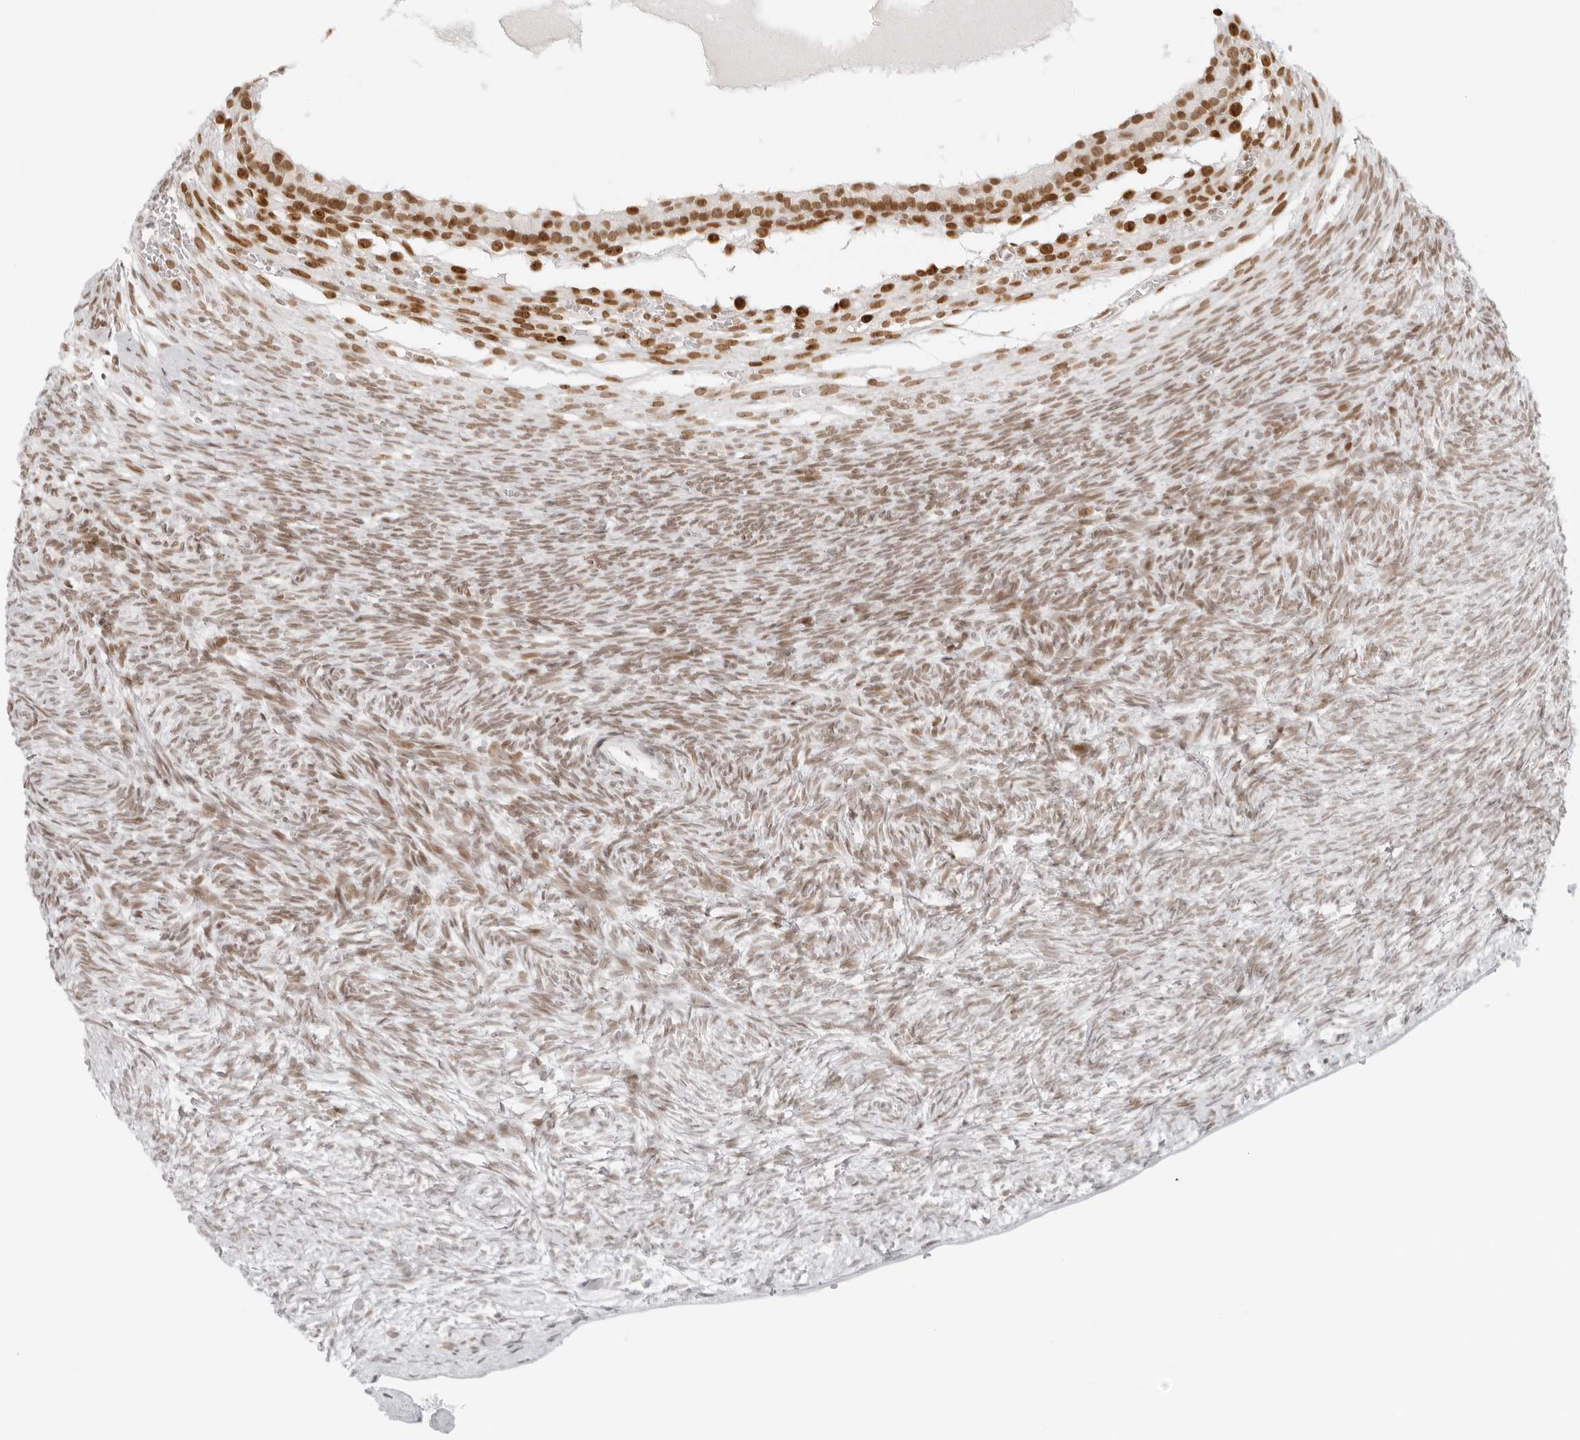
{"staining": {"intensity": "moderate", "quantity": ">75%", "location": "nuclear"}, "tissue": "ovary", "cell_type": "Follicle cells", "image_type": "normal", "snomed": [{"axis": "morphology", "description": "Normal tissue, NOS"}, {"axis": "topography", "description": "Ovary"}], "caption": "IHC (DAB (3,3'-diaminobenzidine)) staining of normal human ovary displays moderate nuclear protein staining in approximately >75% of follicle cells. (IHC, brightfield microscopy, high magnification).", "gene": "RCC1", "patient": {"sex": "female", "age": 34}}